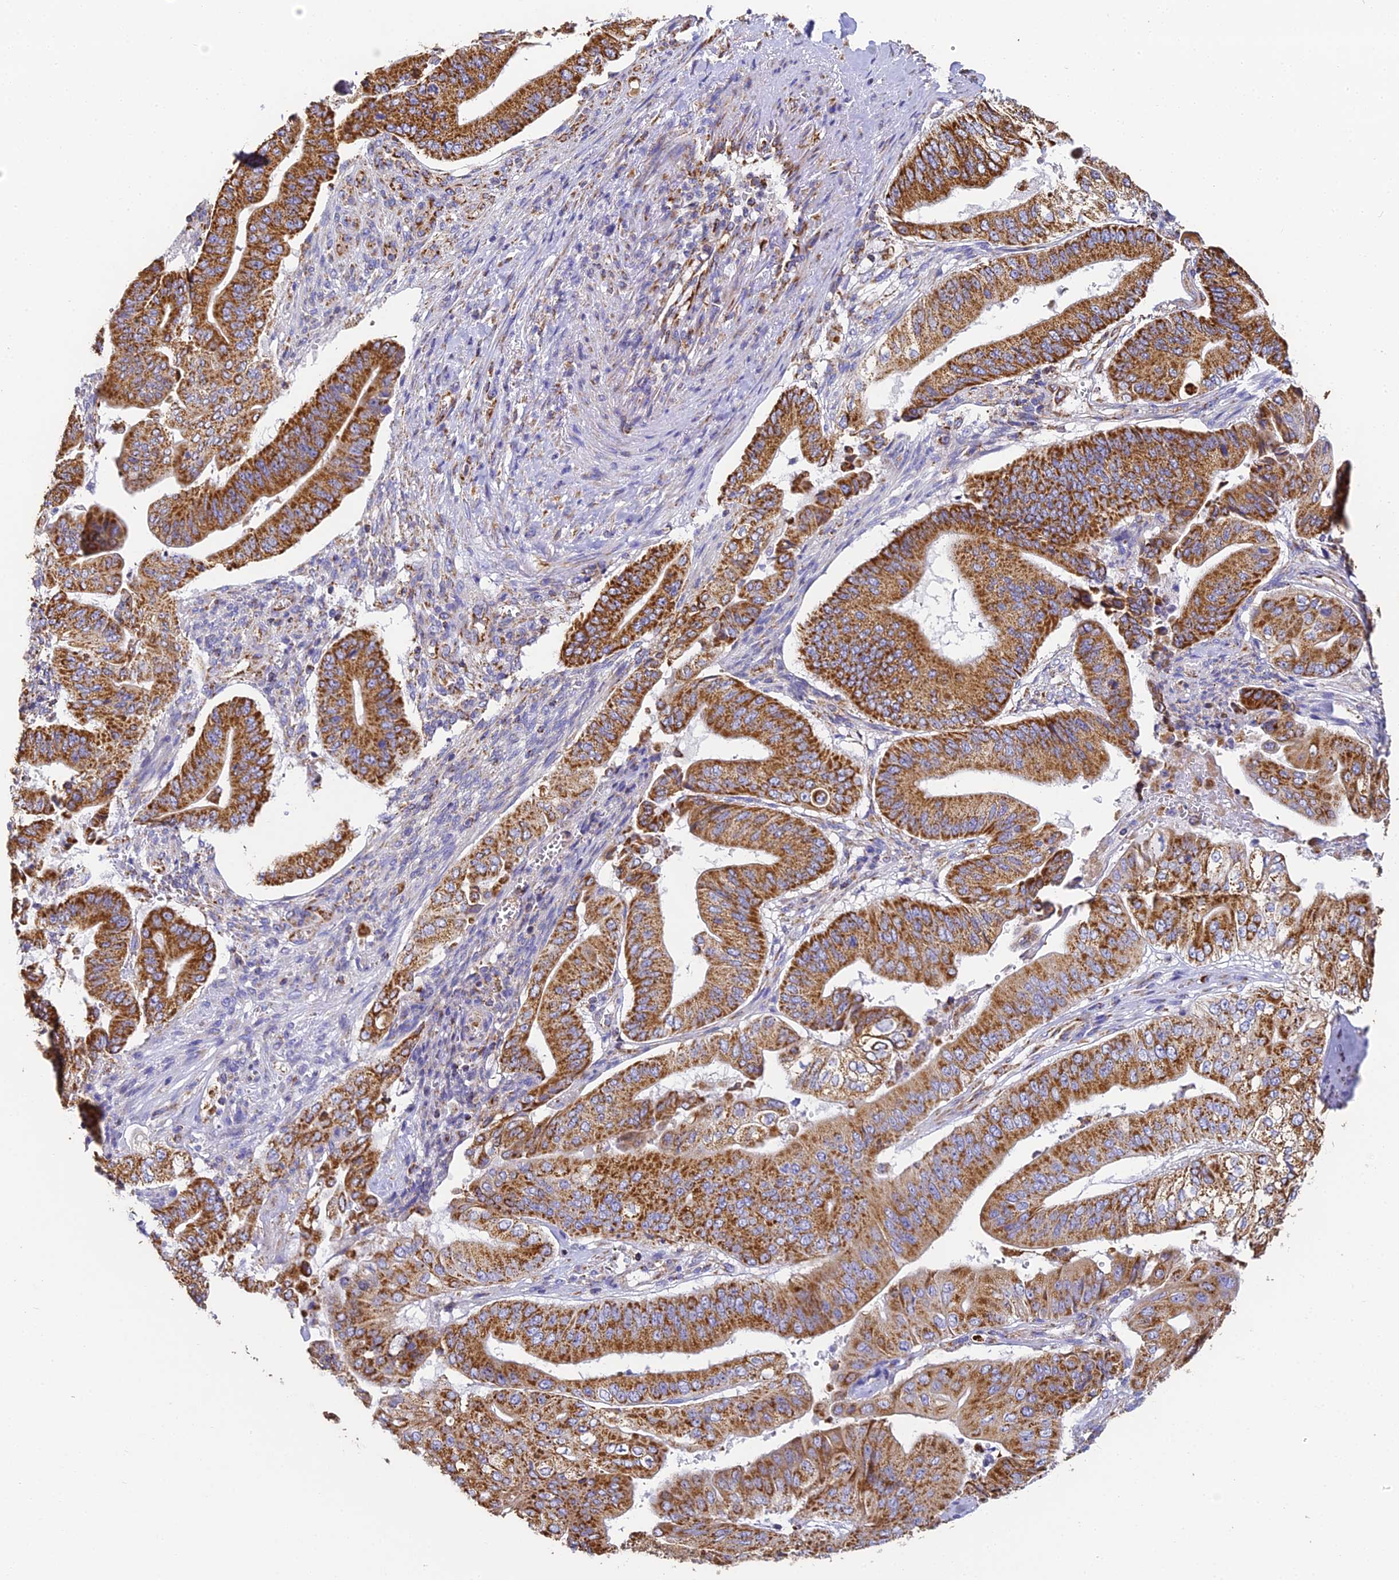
{"staining": {"intensity": "strong", "quantity": ">75%", "location": "cytoplasmic/membranous"}, "tissue": "pancreatic cancer", "cell_type": "Tumor cells", "image_type": "cancer", "snomed": [{"axis": "morphology", "description": "Adenocarcinoma, NOS"}, {"axis": "topography", "description": "Pancreas"}], "caption": "IHC photomicrograph of neoplastic tissue: human adenocarcinoma (pancreatic) stained using IHC shows high levels of strong protein expression localized specifically in the cytoplasmic/membranous of tumor cells, appearing as a cytoplasmic/membranous brown color.", "gene": "COX6C", "patient": {"sex": "female", "age": 77}}